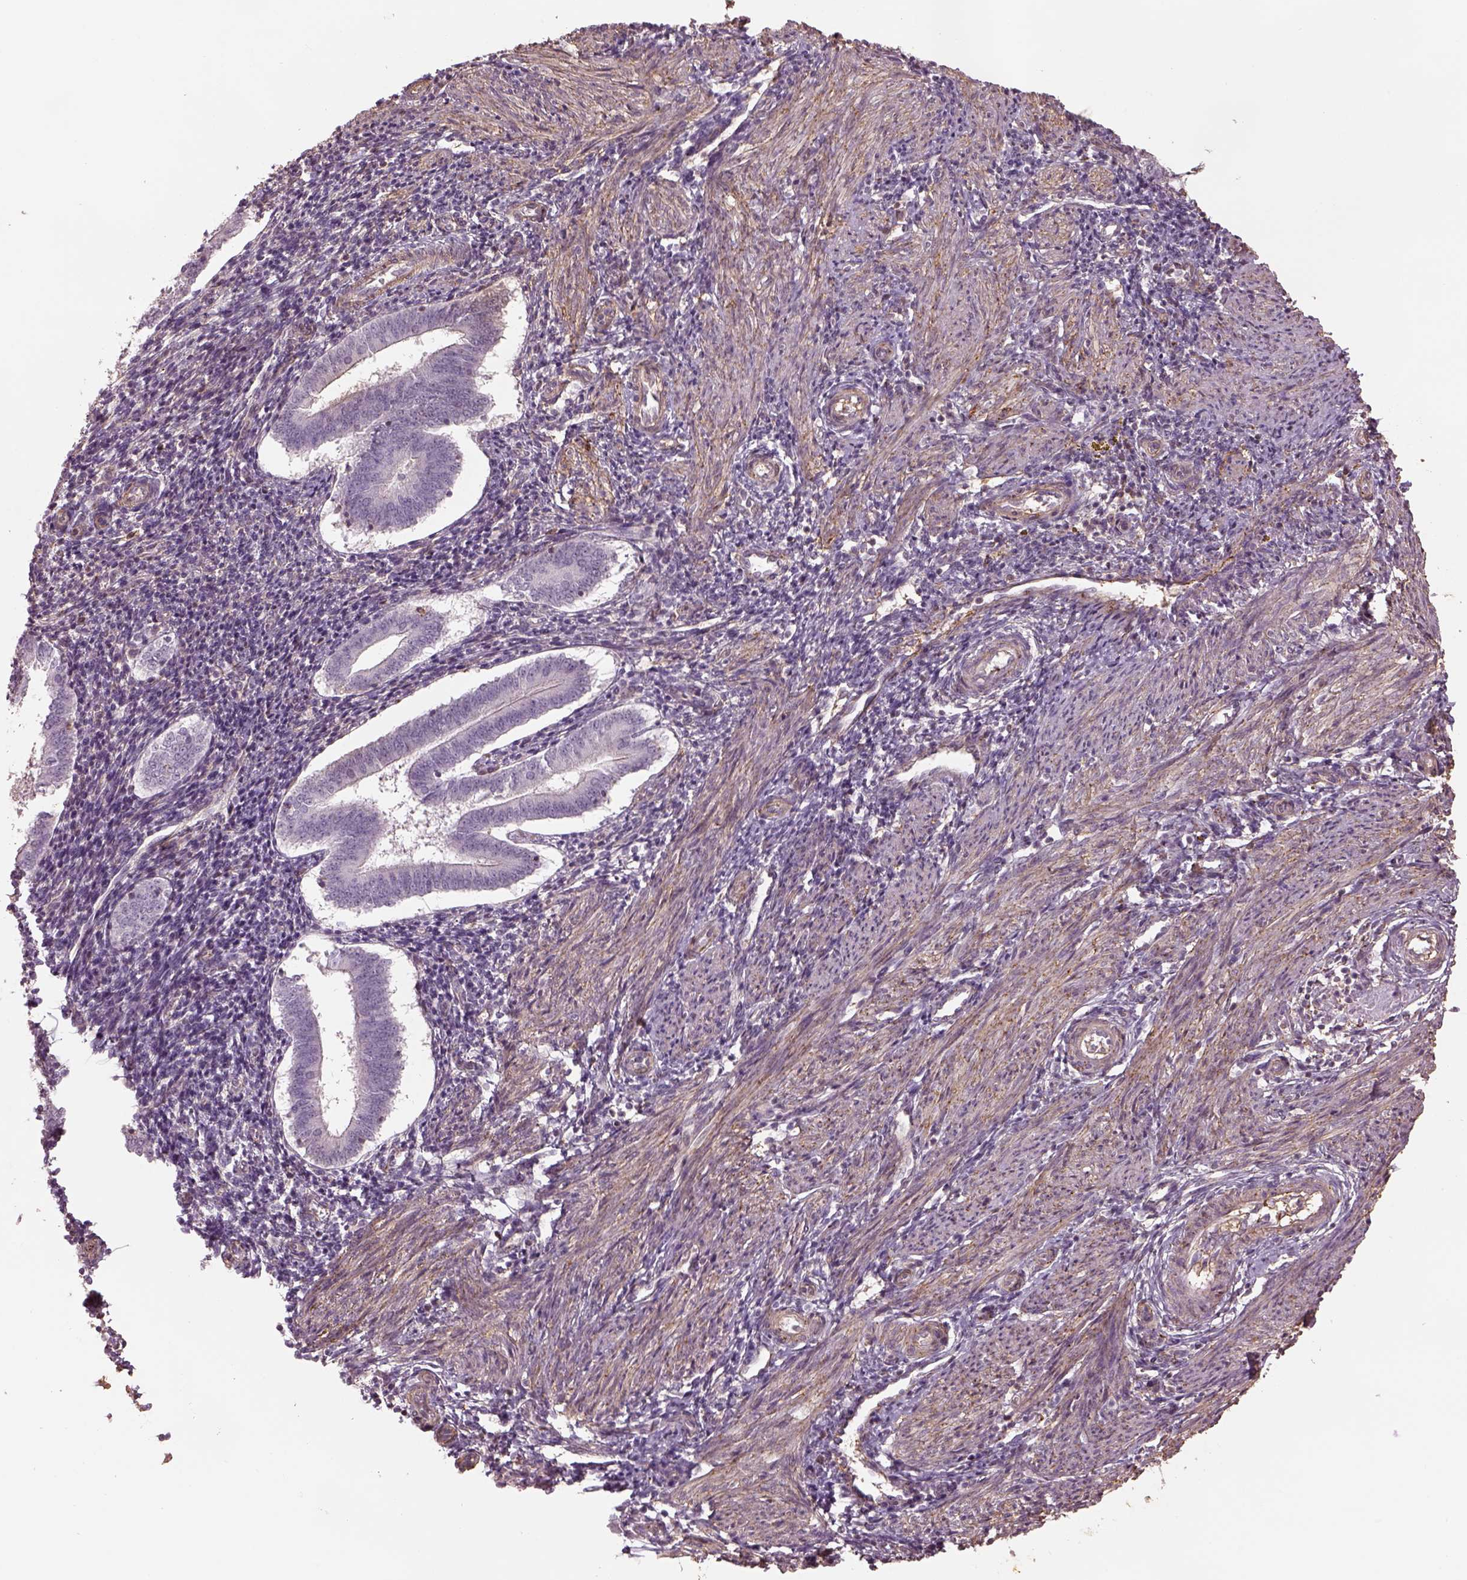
{"staining": {"intensity": "negative", "quantity": "none", "location": "none"}, "tissue": "endometrium", "cell_type": "Cells in endometrial stroma", "image_type": "normal", "snomed": [{"axis": "morphology", "description": "Normal tissue, NOS"}, {"axis": "topography", "description": "Endometrium"}], "caption": "Immunohistochemistry (IHC) image of benign endometrium: endometrium stained with DAB (3,3'-diaminobenzidine) displays no significant protein staining in cells in endometrial stroma. (DAB immunohistochemistry visualized using brightfield microscopy, high magnification).", "gene": "LIN7A", "patient": {"sex": "female", "age": 25}}